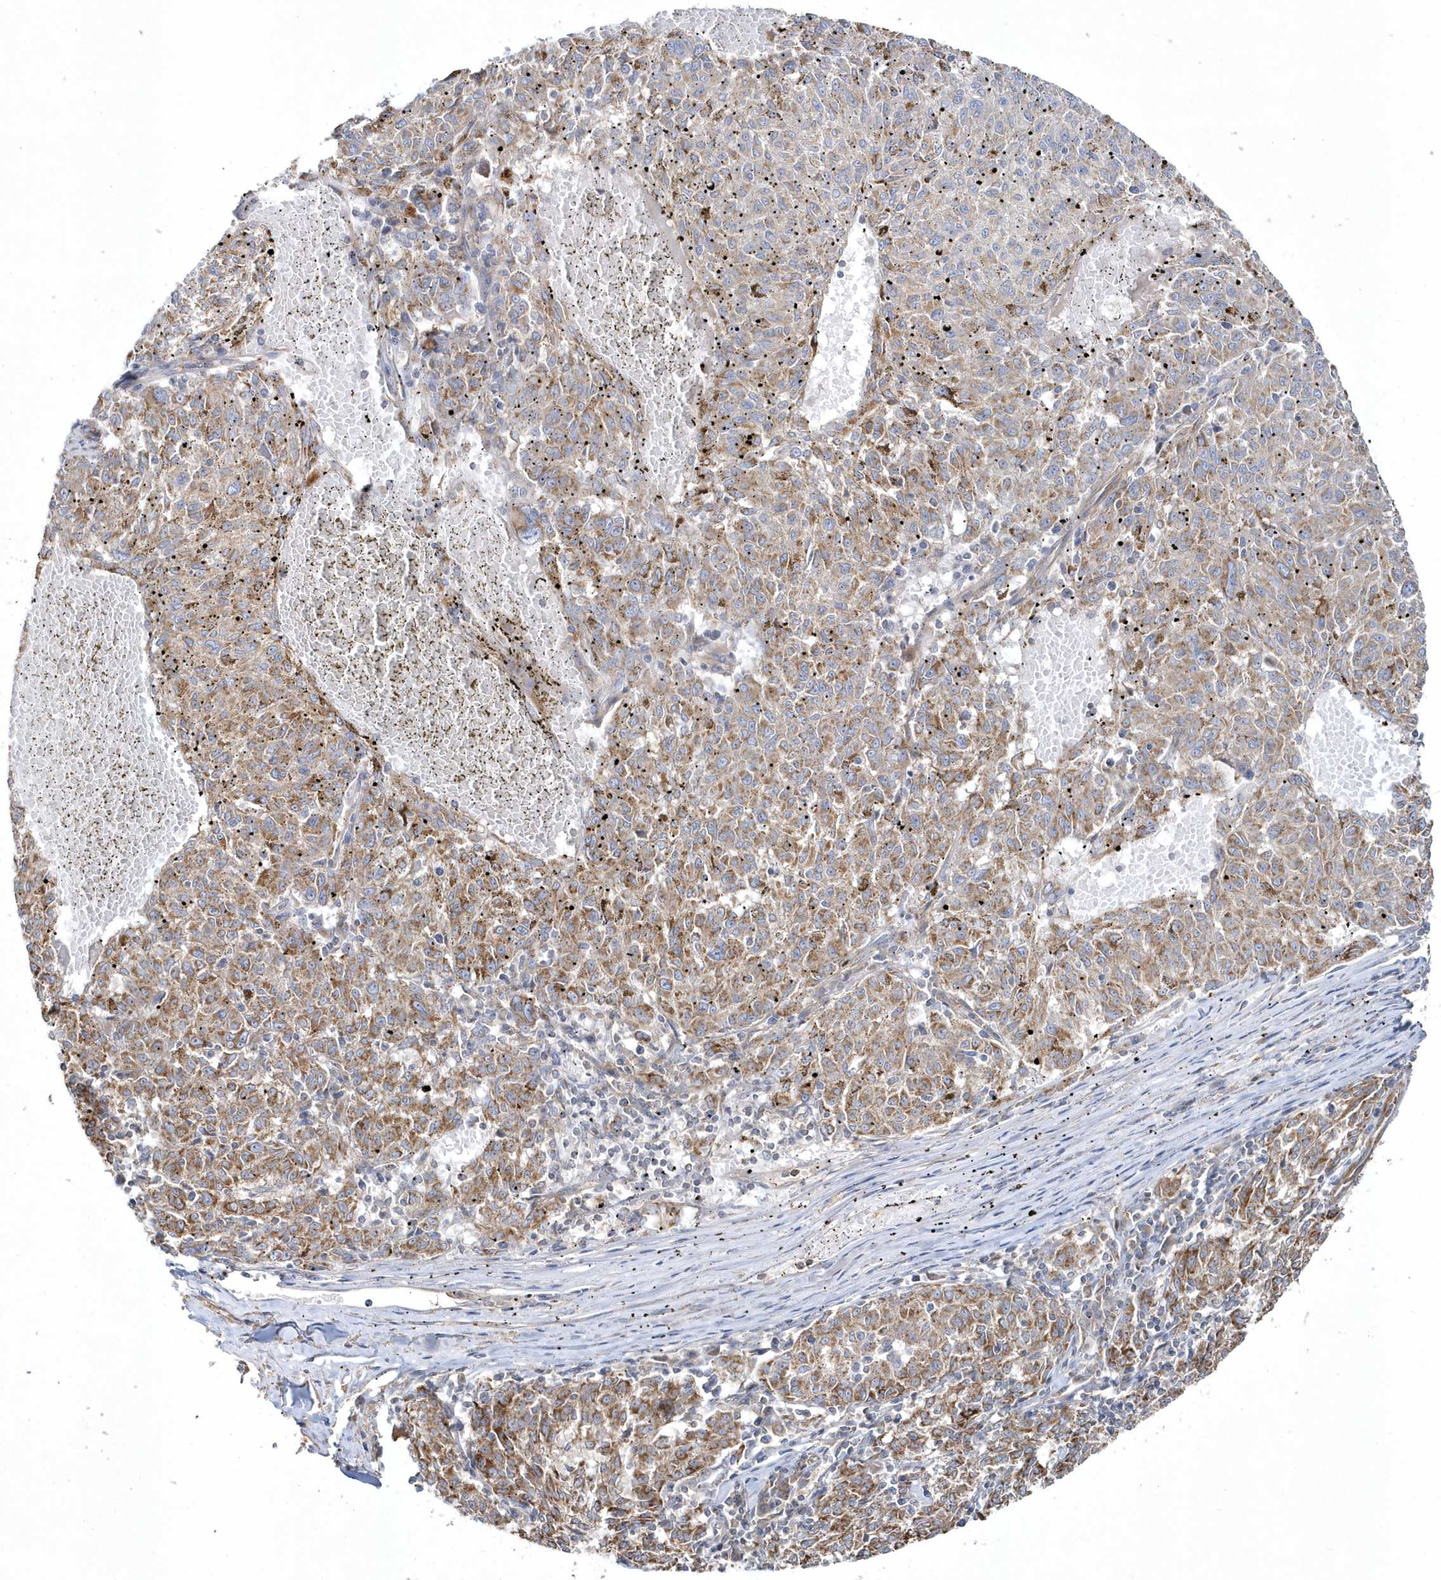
{"staining": {"intensity": "moderate", "quantity": "25%-75%", "location": "cytoplasmic/membranous"}, "tissue": "melanoma", "cell_type": "Tumor cells", "image_type": "cancer", "snomed": [{"axis": "morphology", "description": "Malignant melanoma, NOS"}, {"axis": "topography", "description": "Skin"}], "caption": "A medium amount of moderate cytoplasmic/membranous positivity is present in approximately 25%-75% of tumor cells in melanoma tissue.", "gene": "LEXM", "patient": {"sex": "female", "age": 72}}